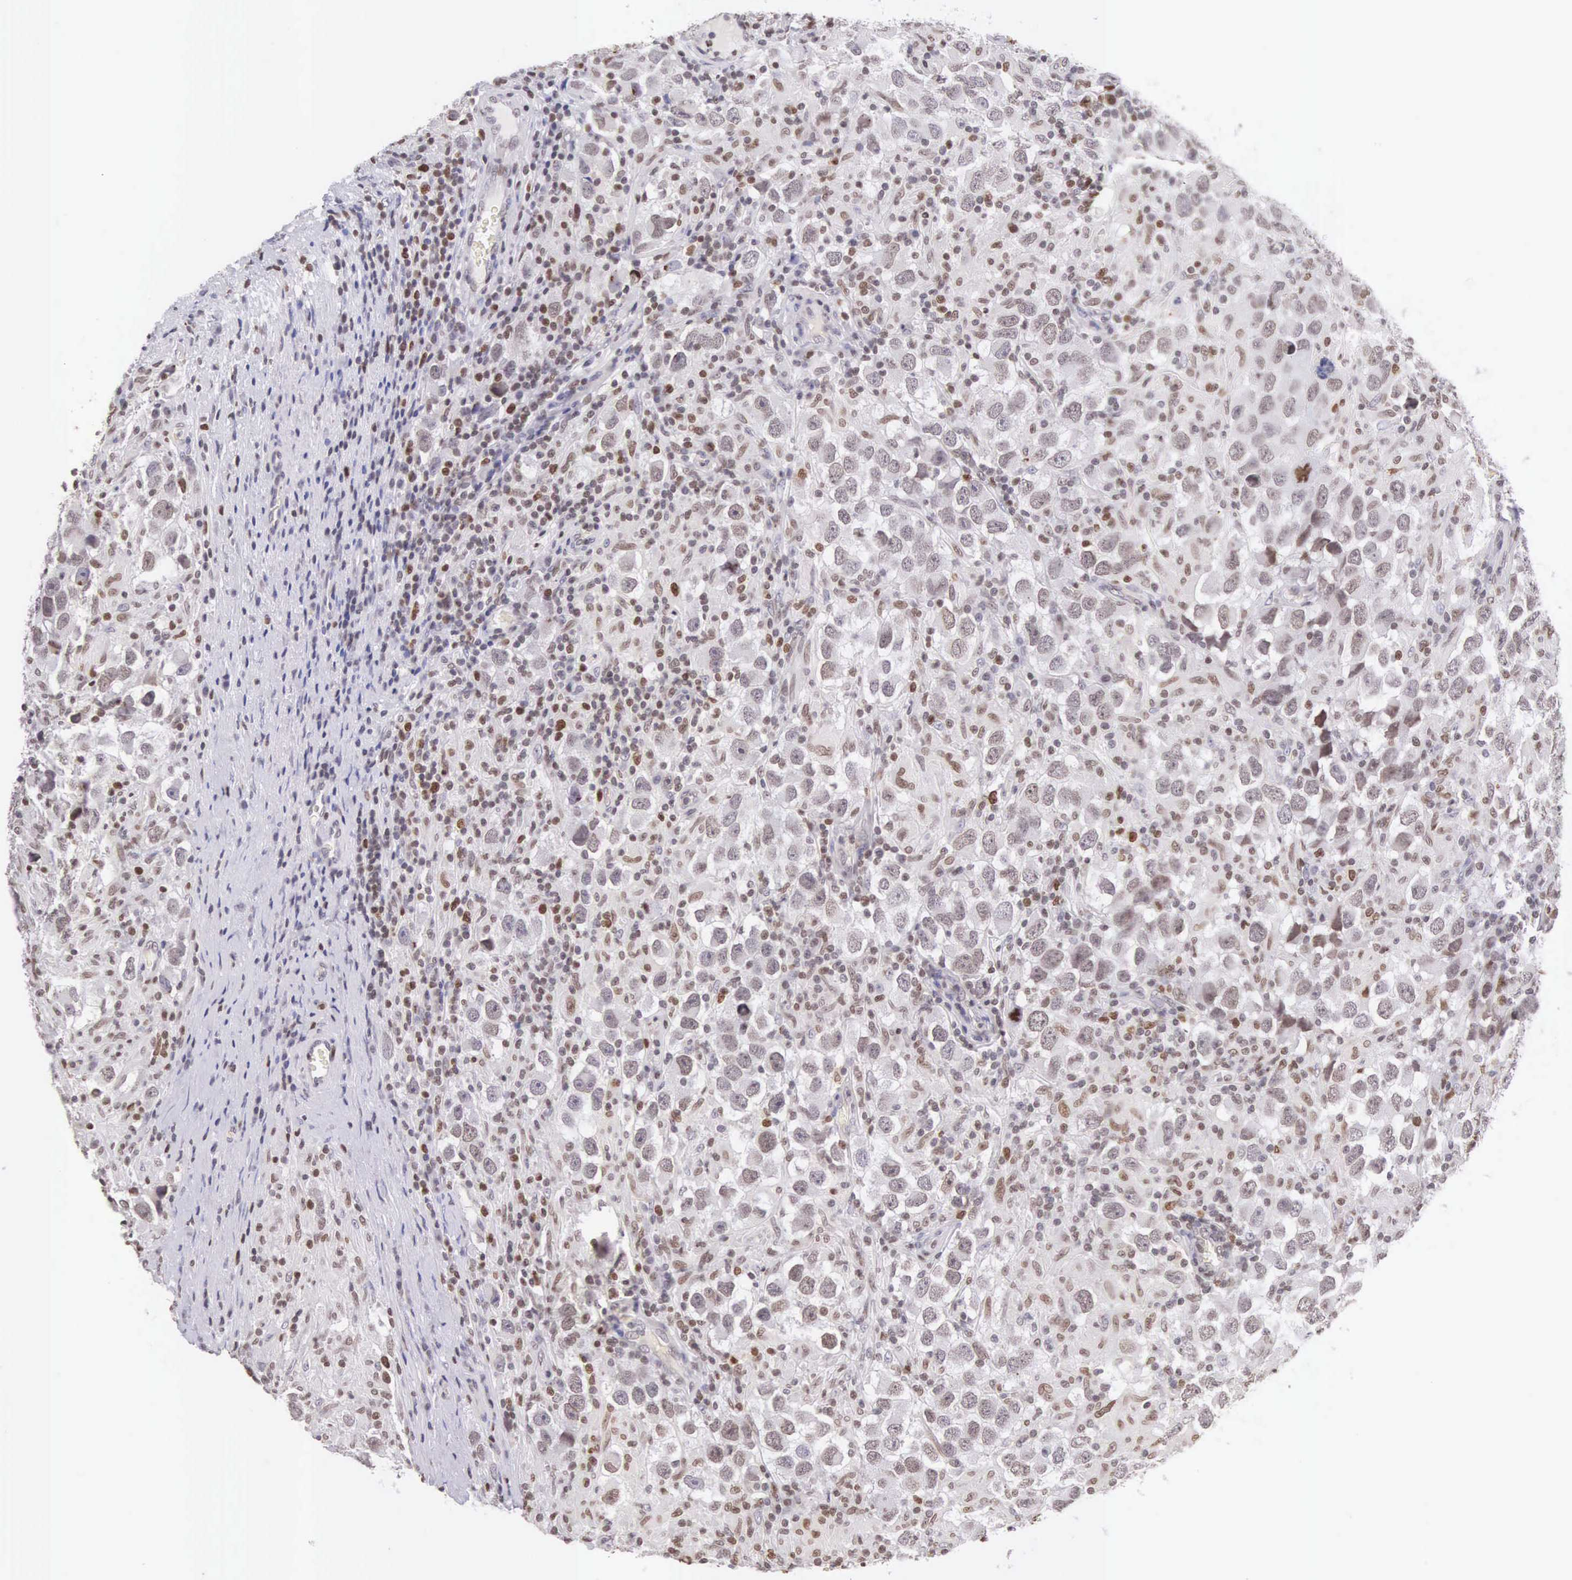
{"staining": {"intensity": "weak", "quantity": "25%-75%", "location": "nuclear"}, "tissue": "testis cancer", "cell_type": "Tumor cells", "image_type": "cancer", "snomed": [{"axis": "morphology", "description": "Carcinoma, Embryonal, NOS"}, {"axis": "topography", "description": "Testis"}], "caption": "Protein staining of testis cancer (embryonal carcinoma) tissue exhibits weak nuclear positivity in approximately 25%-75% of tumor cells. (IHC, brightfield microscopy, high magnification).", "gene": "VRK1", "patient": {"sex": "male", "age": 21}}